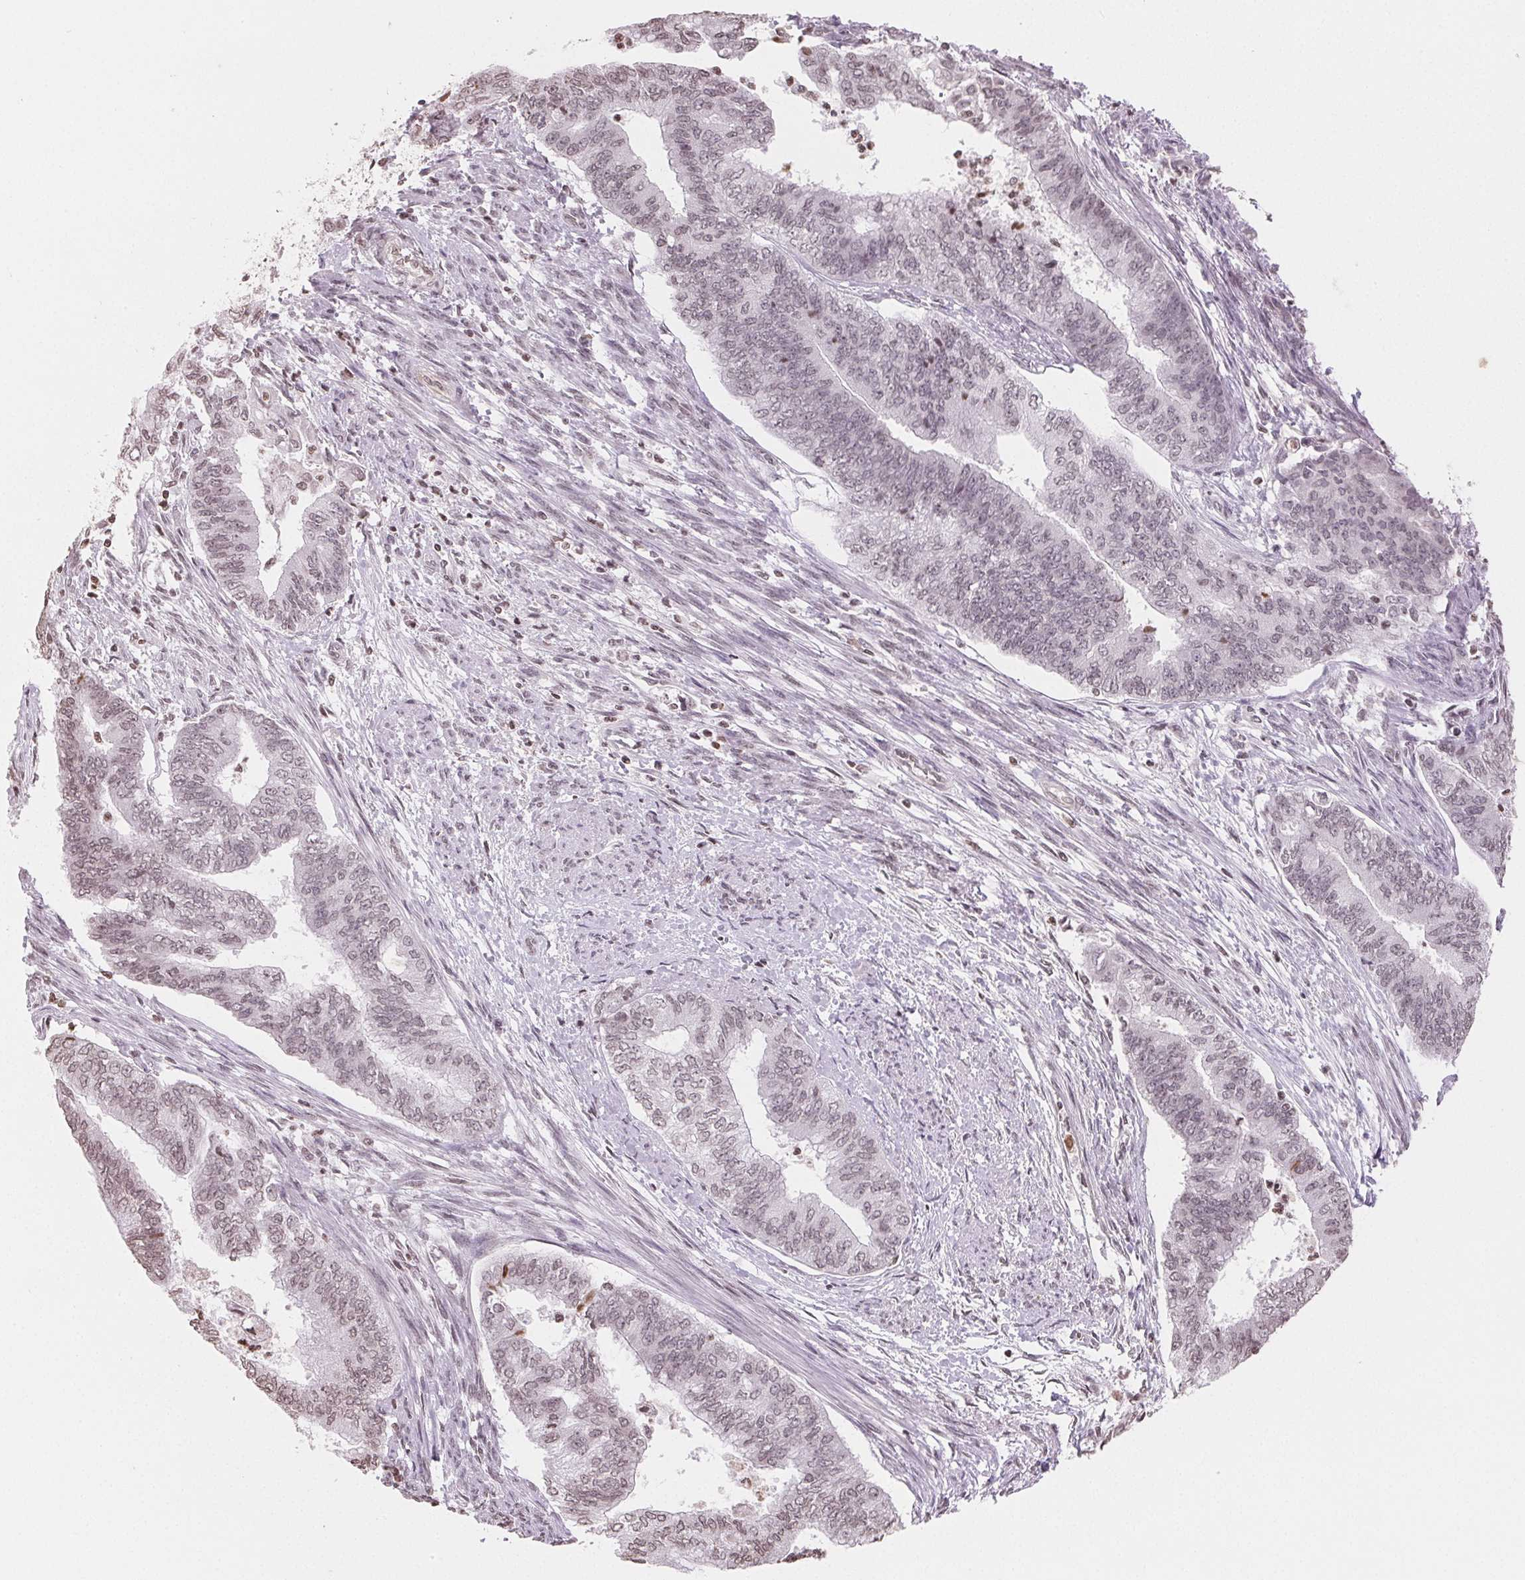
{"staining": {"intensity": "weak", "quantity": "25%-75%", "location": "nuclear"}, "tissue": "endometrial cancer", "cell_type": "Tumor cells", "image_type": "cancer", "snomed": [{"axis": "morphology", "description": "Adenocarcinoma, NOS"}, {"axis": "topography", "description": "Endometrium"}], "caption": "There is low levels of weak nuclear expression in tumor cells of endometrial cancer, as demonstrated by immunohistochemical staining (brown color).", "gene": "TBP", "patient": {"sex": "female", "age": 65}}